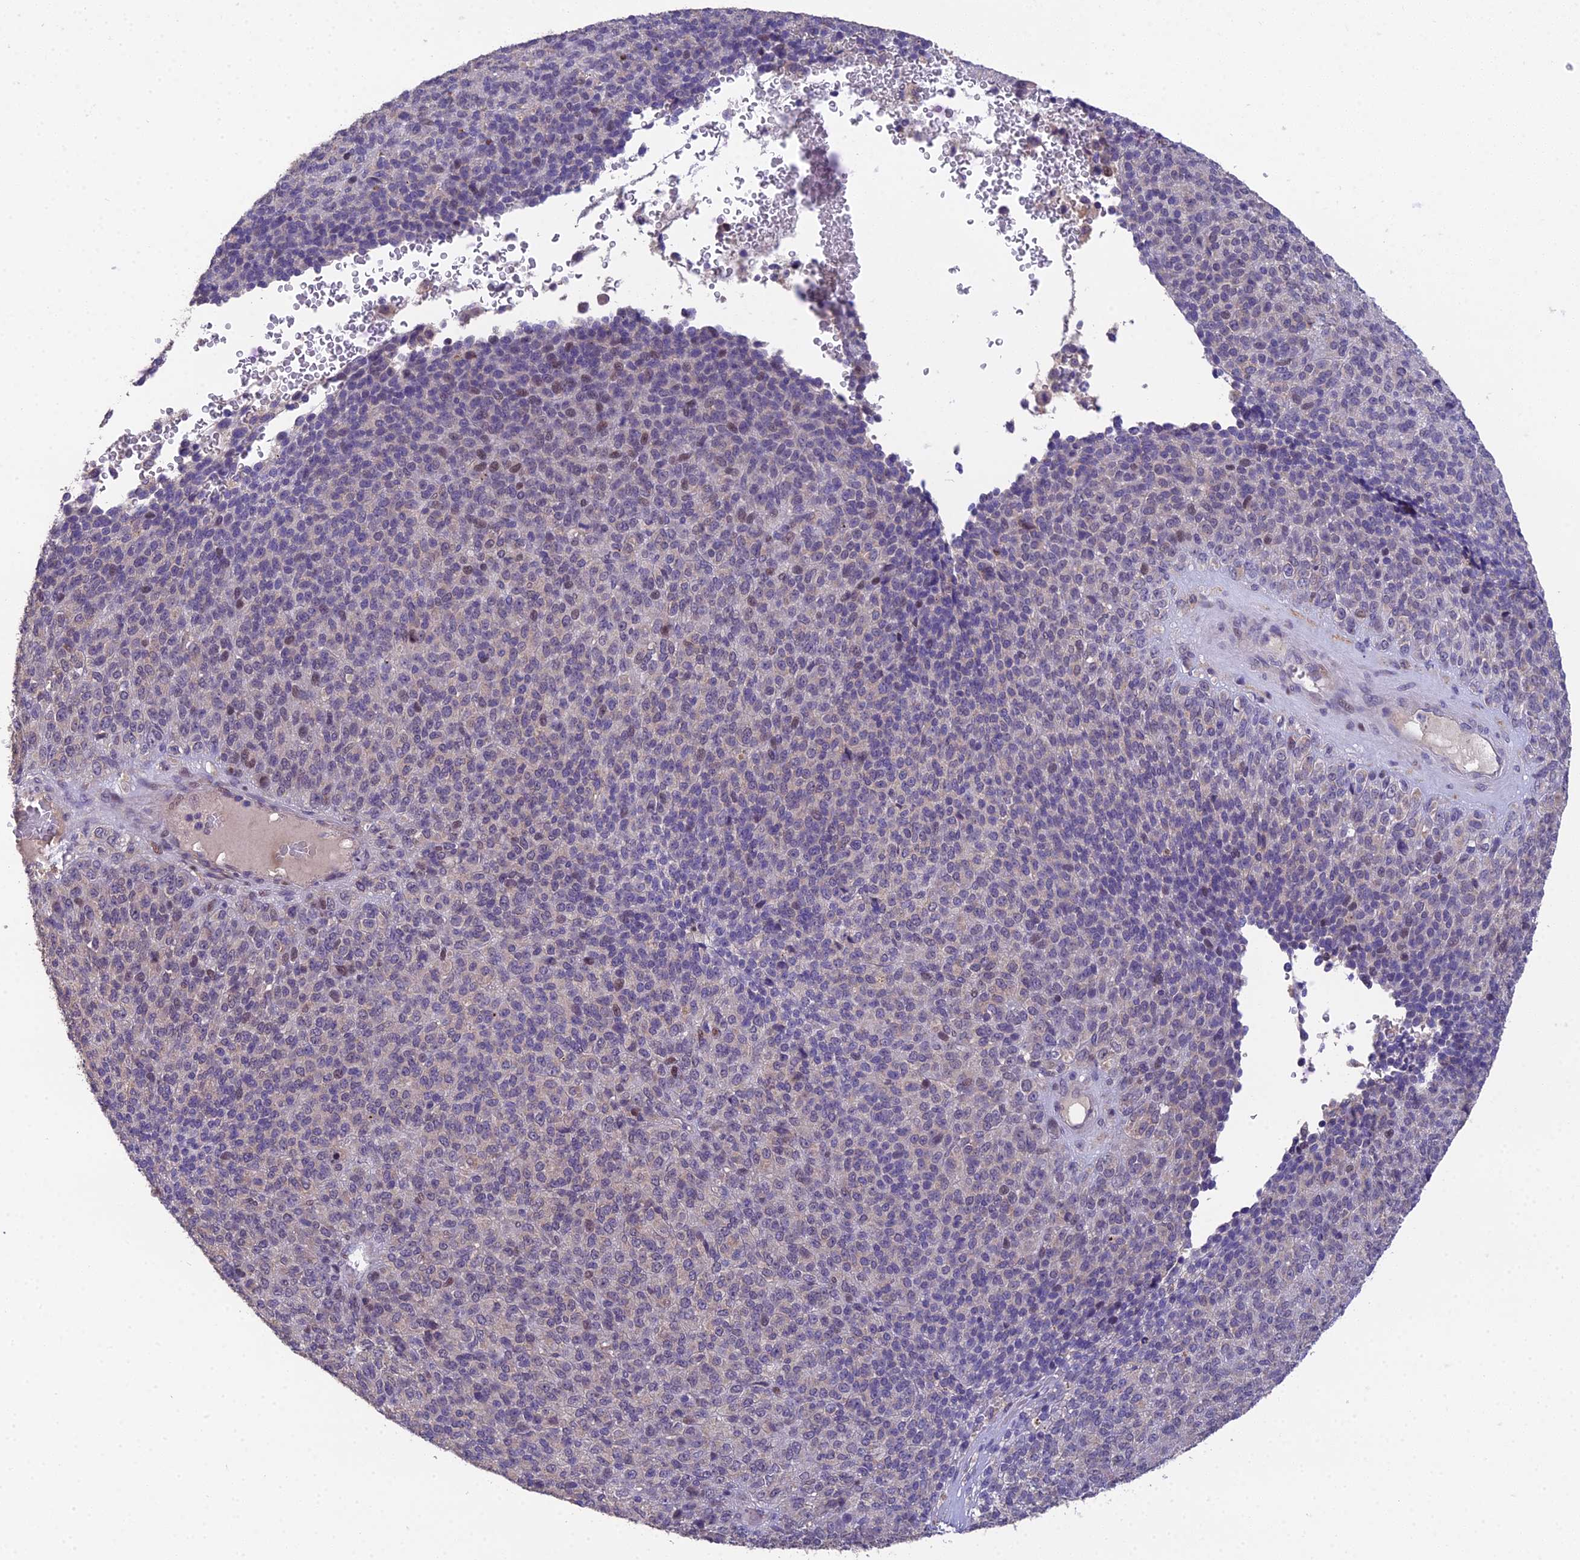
{"staining": {"intensity": "weak", "quantity": "<25%", "location": "nuclear"}, "tissue": "melanoma", "cell_type": "Tumor cells", "image_type": "cancer", "snomed": [{"axis": "morphology", "description": "Malignant melanoma, Metastatic site"}, {"axis": "topography", "description": "Brain"}], "caption": "The image displays no staining of tumor cells in malignant melanoma (metastatic site).", "gene": "PUS10", "patient": {"sex": "female", "age": 56}}